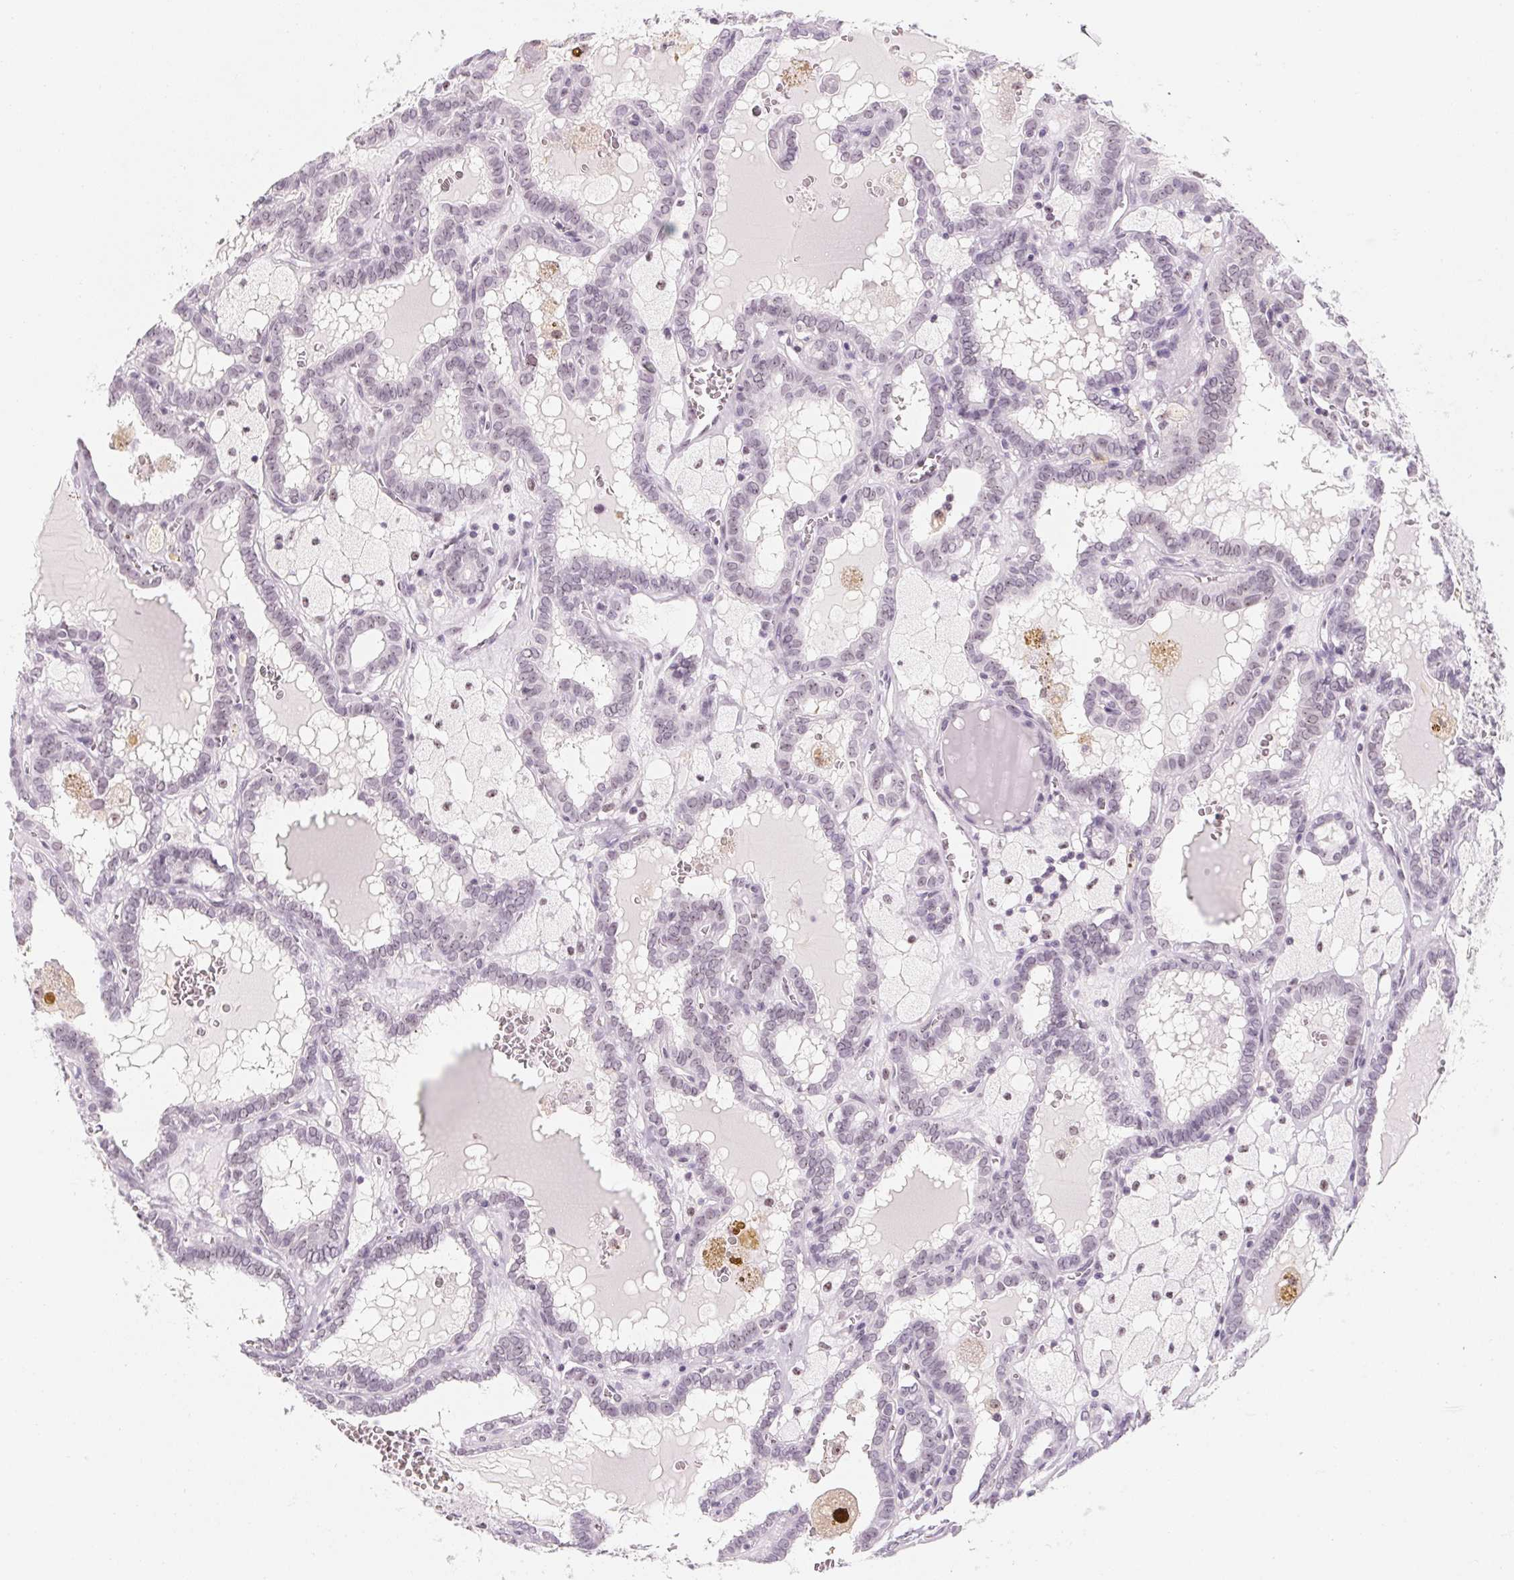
{"staining": {"intensity": "negative", "quantity": "none", "location": "none"}, "tissue": "thyroid cancer", "cell_type": "Tumor cells", "image_type": "cancer", "snomed": [{"axis": "morphology", "description": "Papillary adenocarcinoma, NOS"}, {"axis": "topography", "description": "Thyroid gland"}], "caption": "A photomicrograph of human thyroid cancer is negative for staining in tumor cells.", "gene": "ZIC4", "patient": {"sex": "female", "age": 39}}